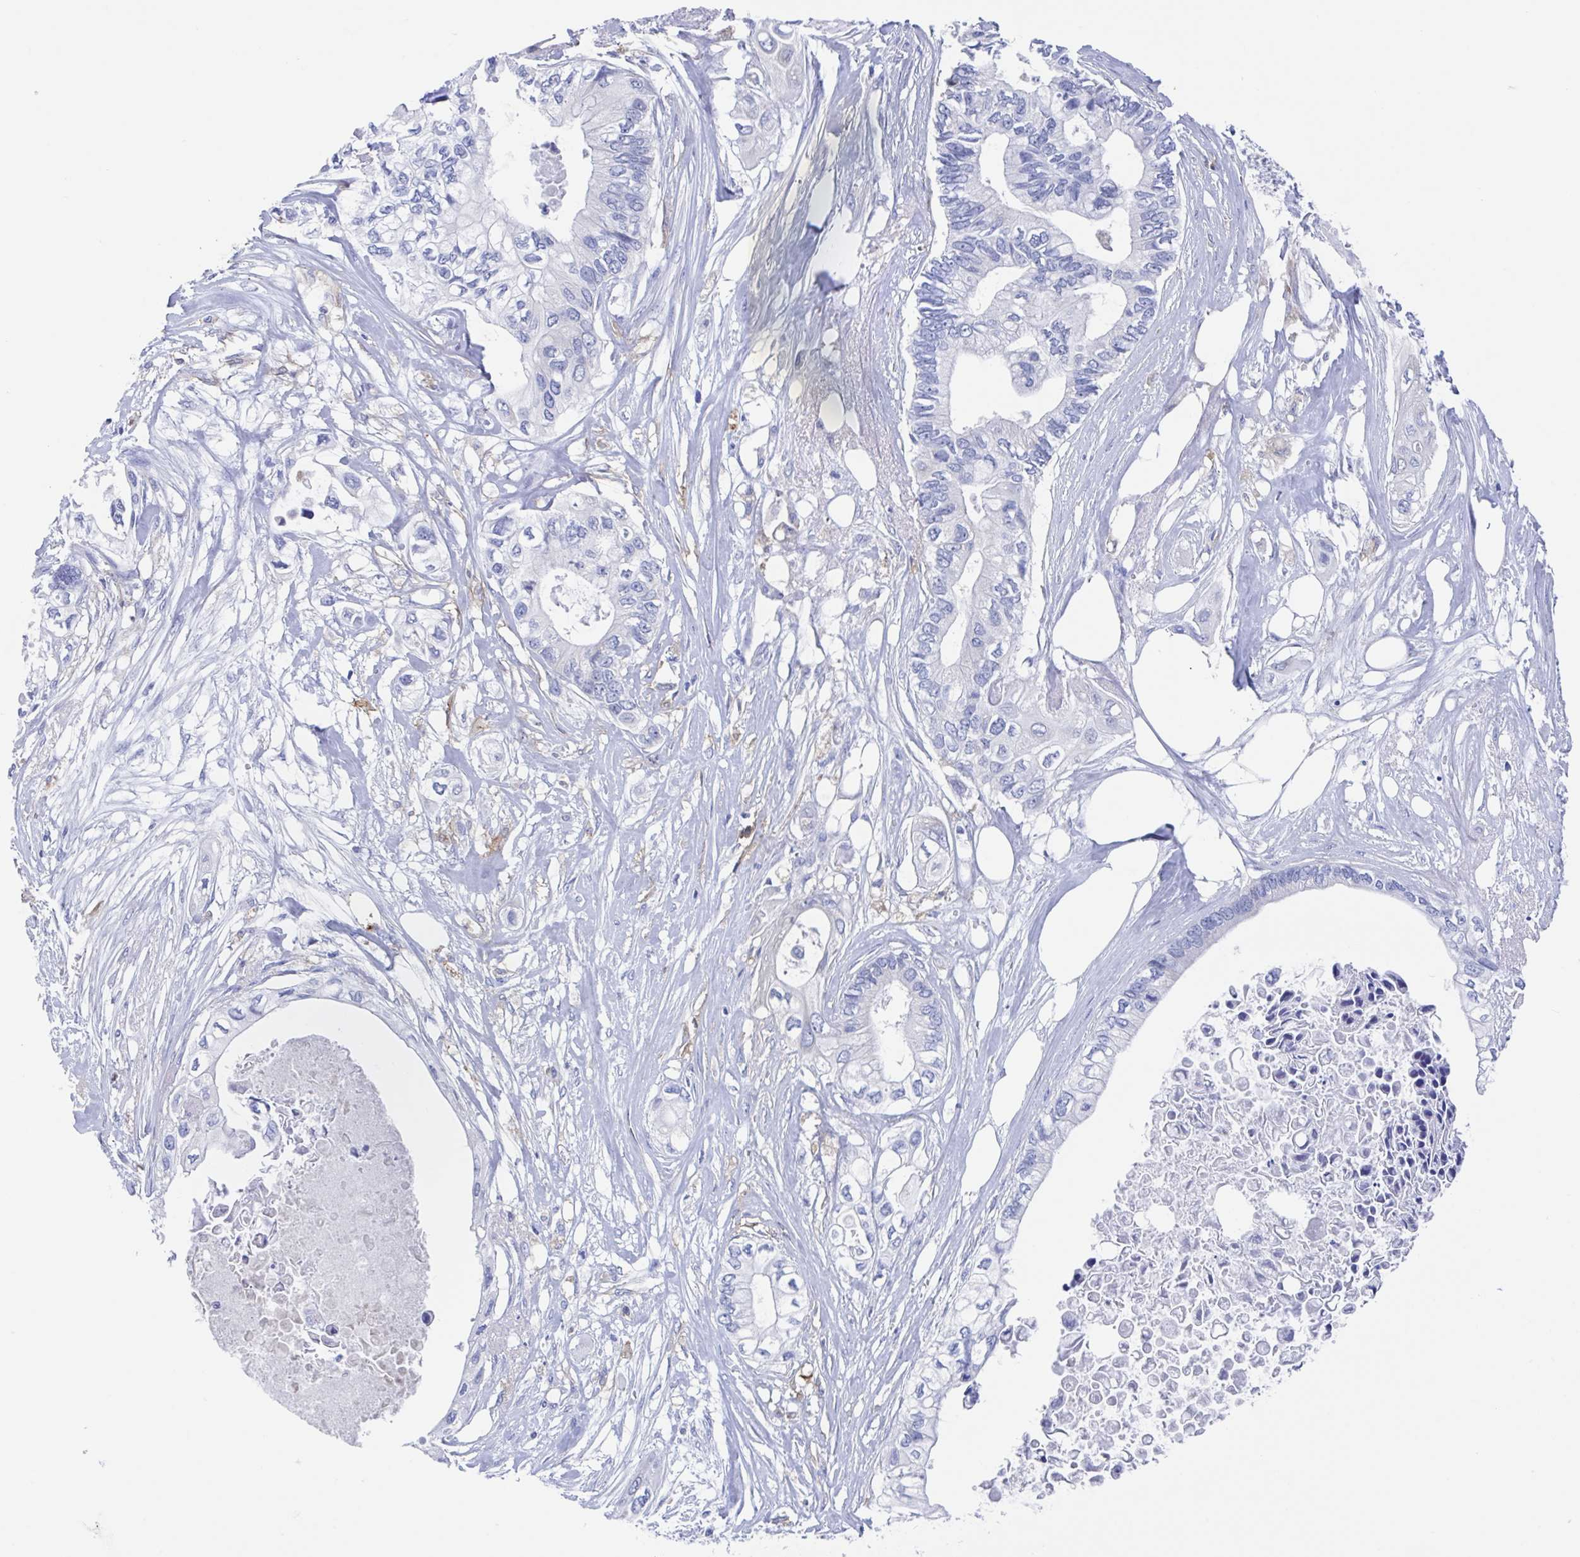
{"staining": {"intensity": "negative", "quantity": "none", "location": "none"}, "tissue": "pancreatic cancer", "cell_type": "Tumor cells", "image_type": "cancer", "snomed": [{"axis": "morphology", "description": "Adenocarcinoma, NOS"}, {"axis": "topography", "description": "Pancreas"}], "caption": "Immunohistochemistry histopathology image of neoplastic tissue: adenocarcinoma (pancreatic) stained with DAB (3,3'-diaminobenzidine) demonstrates no significant protein expression in tumor cells. The staining is performed using DAB brown chromogen with nuclei counter-stained in using hematoxylin.", "gene": "FCGR3A", "patient": {"sex": "female", "age": 63}}